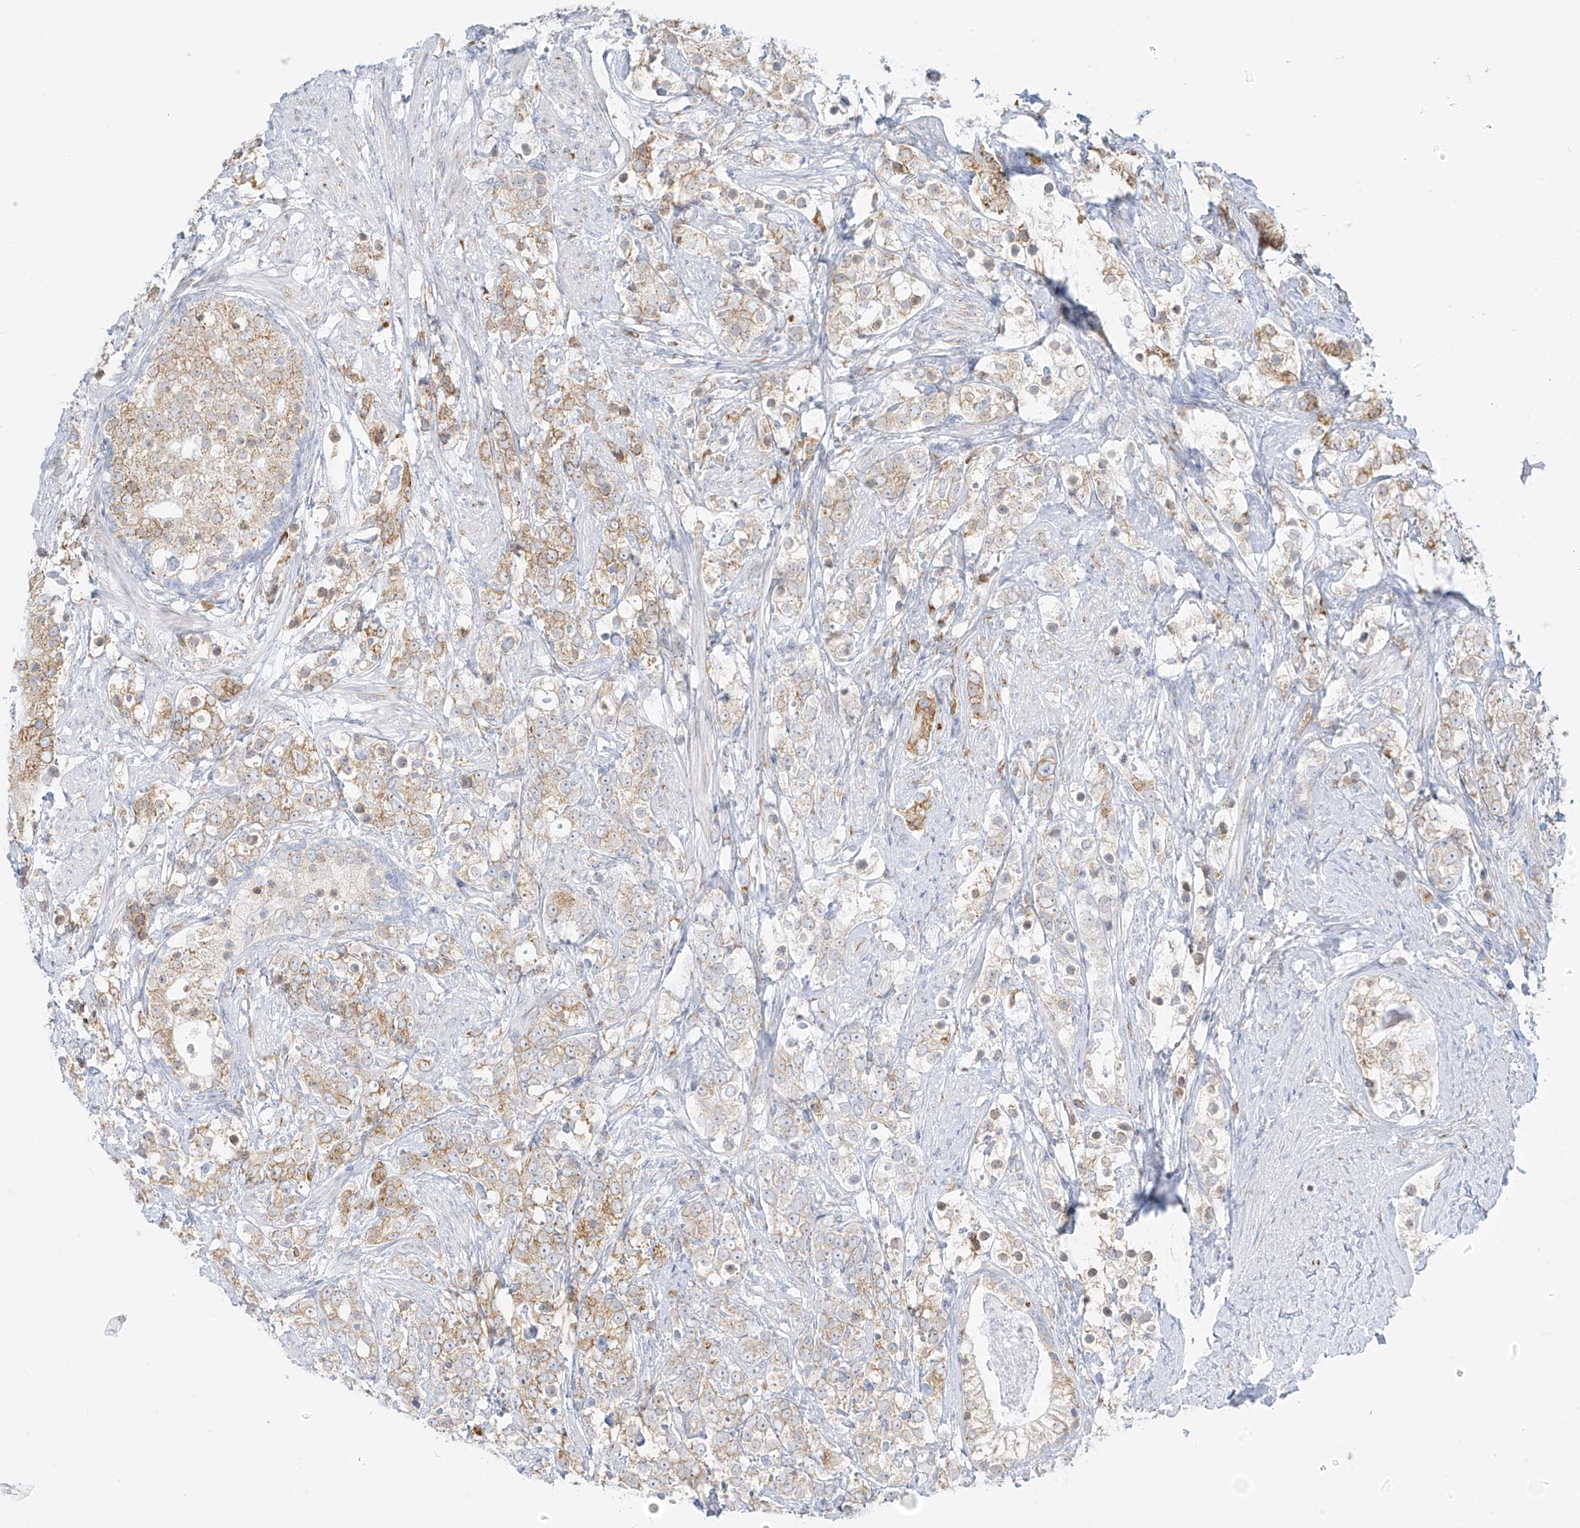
{"staining": {"intensity": "moderate", "quantity": "25%-75%", "location": "cytoplasmic/membranous"}, "tissue": "prostate cancer", "cell_type": "Tumor cells", "image_type": "cancer", "snomed": [{"axis": "morphology", "description": "Adenocarcinoma, High grade"}, {"axis": "topography", "description": "Prostate"}], "caption": "Immunohistochemical staining of prostate adenocarcinoma (high-grade) shows medium levels of moderate cytoplasmic/membranous staining in approximately 25%-75% of tumor cells.", "gene": "LRRC59", "patient": {"sex": "male", "age": 69}}